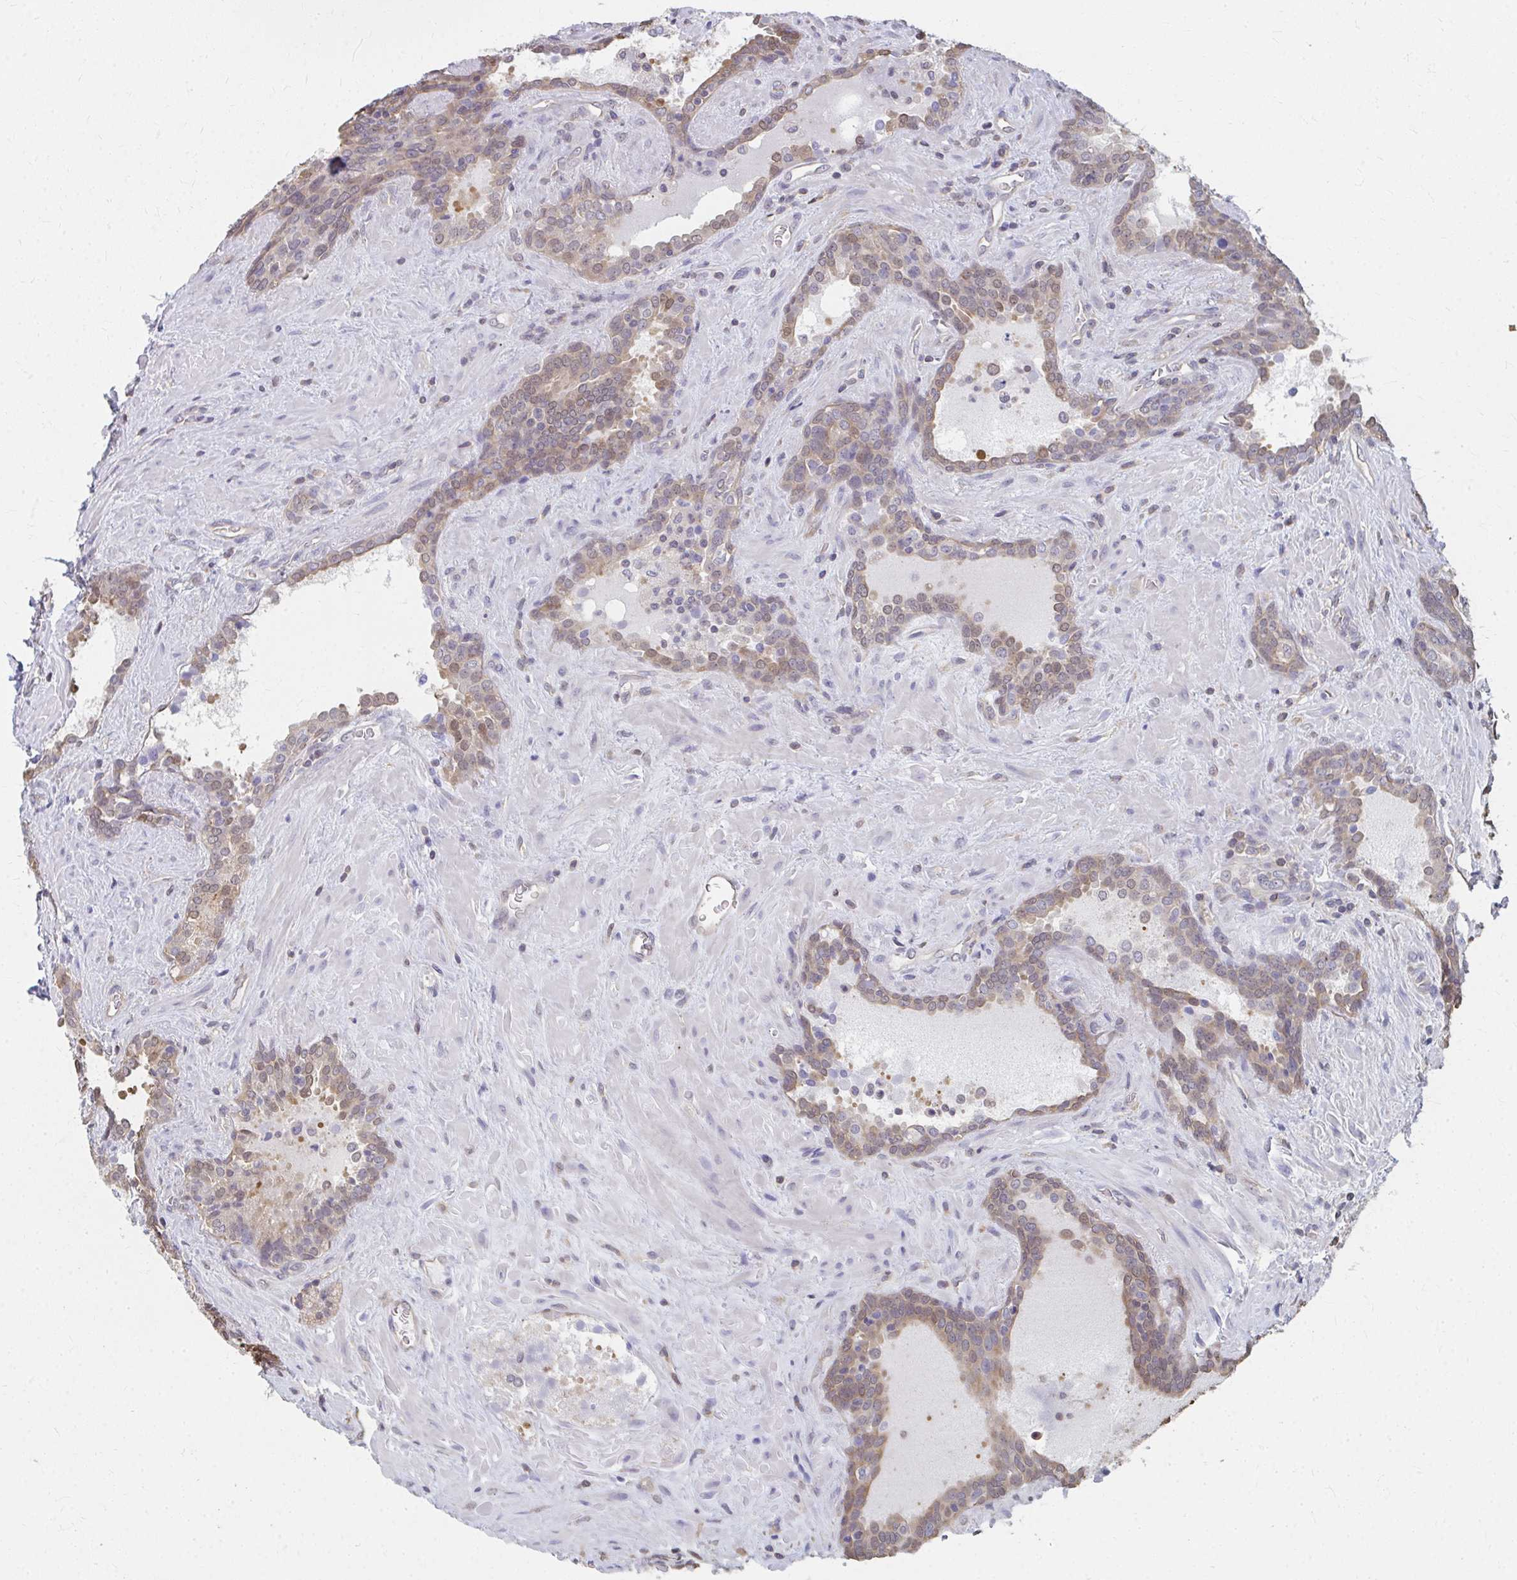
{"staining": {"intensity": "weak", "quantity": "<25%", "location": "cytoplasmic/membranous"}, "tissue": "prostate cancer", "cell_type": "Tumor cells", "image_type": "cancer", "snomed": [{"axis": "morphology", "description": "Adenocarcinoma, Low grade"}, {"axis": "topography", "description": "Prostate"}], "caption": "A high-resolution image shows immunohistochemistry staining of low-grade adenocarcinoma (prostate), which demonstrates no significant expression in tumor cells.", "gene": "RABGAP1L", "patient": {"sex": "male", "age": 62}}